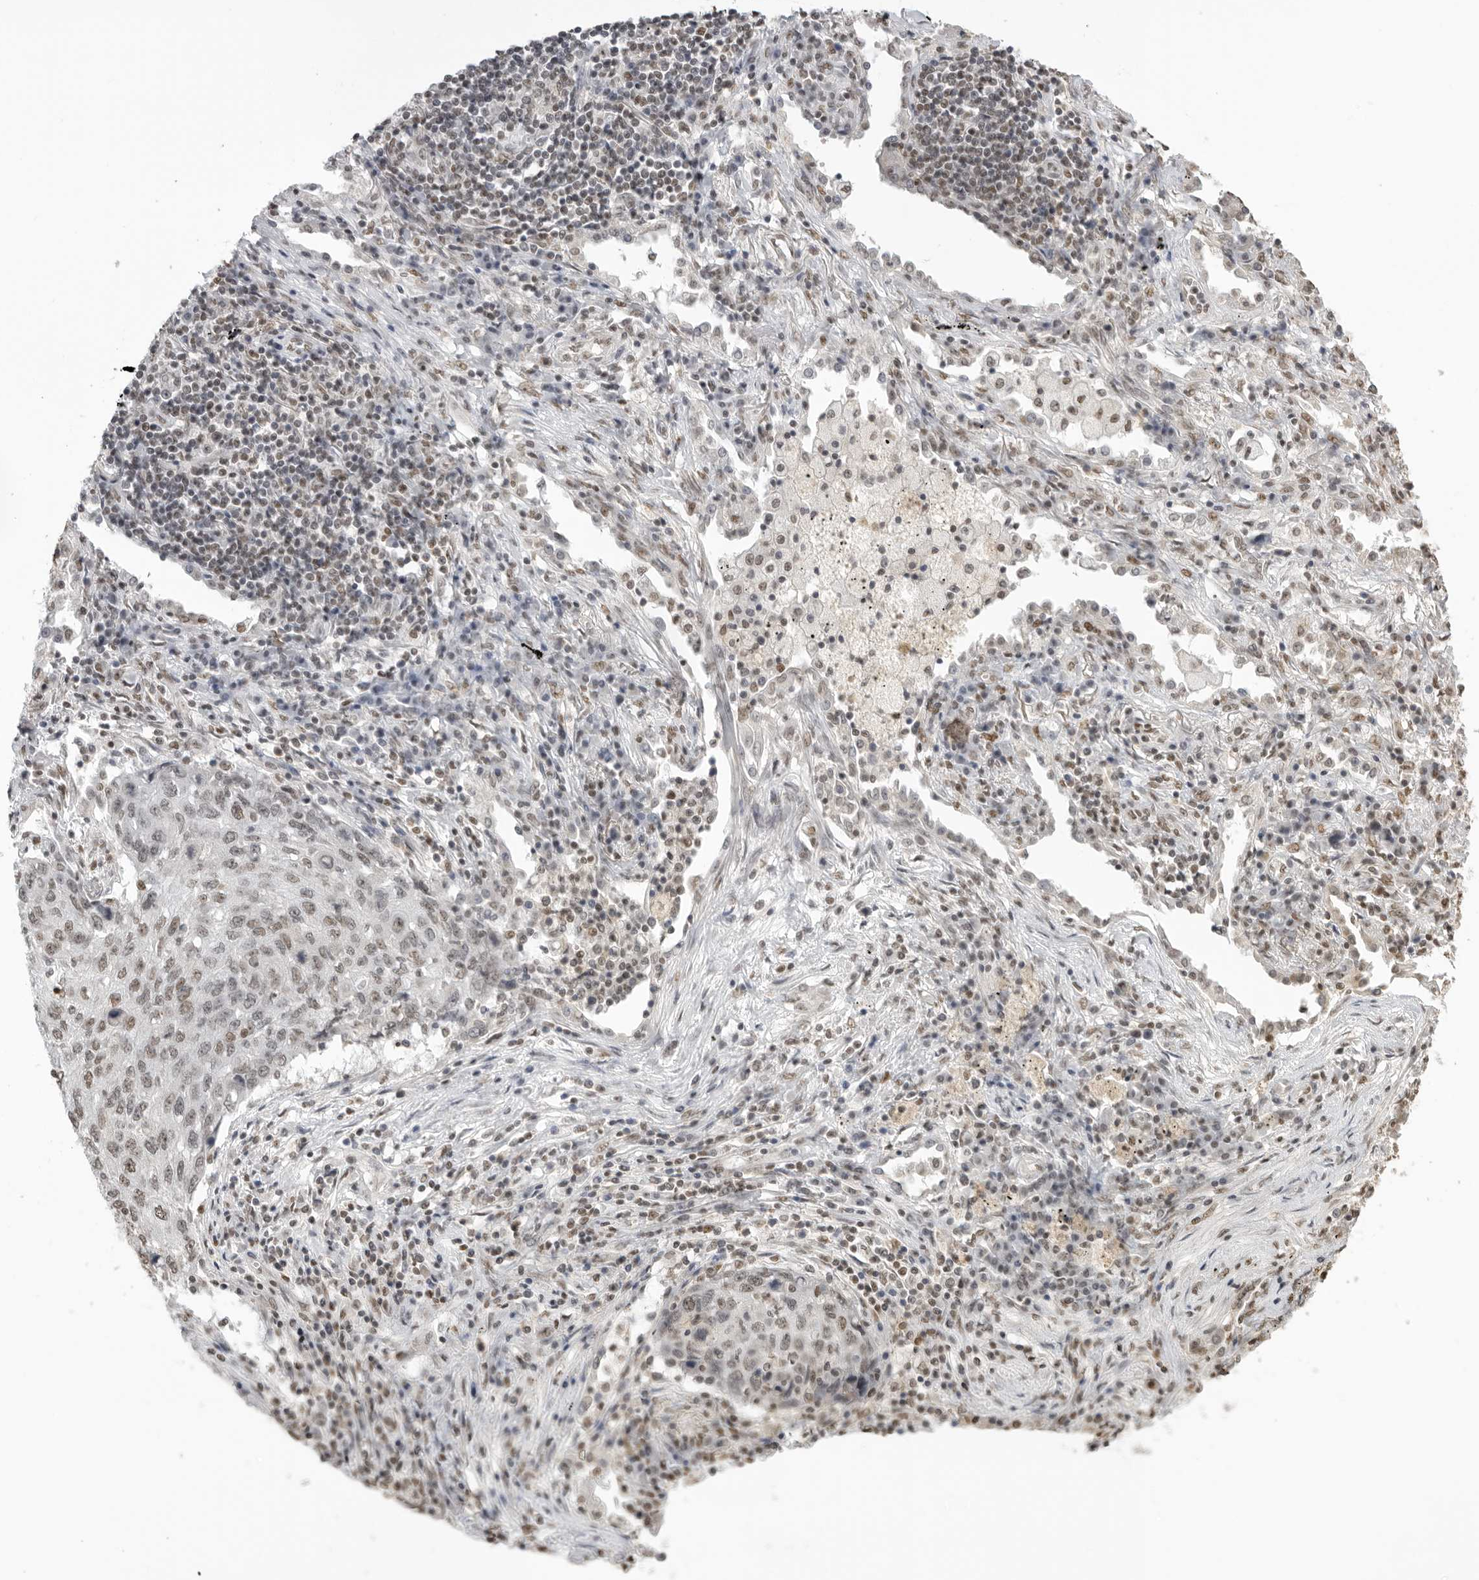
{"staining": {"intensity": "moderate", "quantity": ">75%", "location": "nuclear"}, "tissue": "lung cancer", "cell_type": "Tumor cells", "image_type": "cancer", "snomed": [{"axis": "morphology", "description": "Squamous cell carcinoma, NOS"}, {"axis": "topography", "description": "Lung"}], "caption": "Immunohistochemical staining of human lung squamous cell carcinoma displays moderate nuclear protein expression in about >75% of tumor cells. The staining was performed using DAB (3,3'-diaminobenzidine) to visualize the protein expression in brown, while the nuclei were stained in blue with hematoxylin (Magnification: 20x).", "gene": "RPA2", "patient": {"sex": "female", "age": 63}}